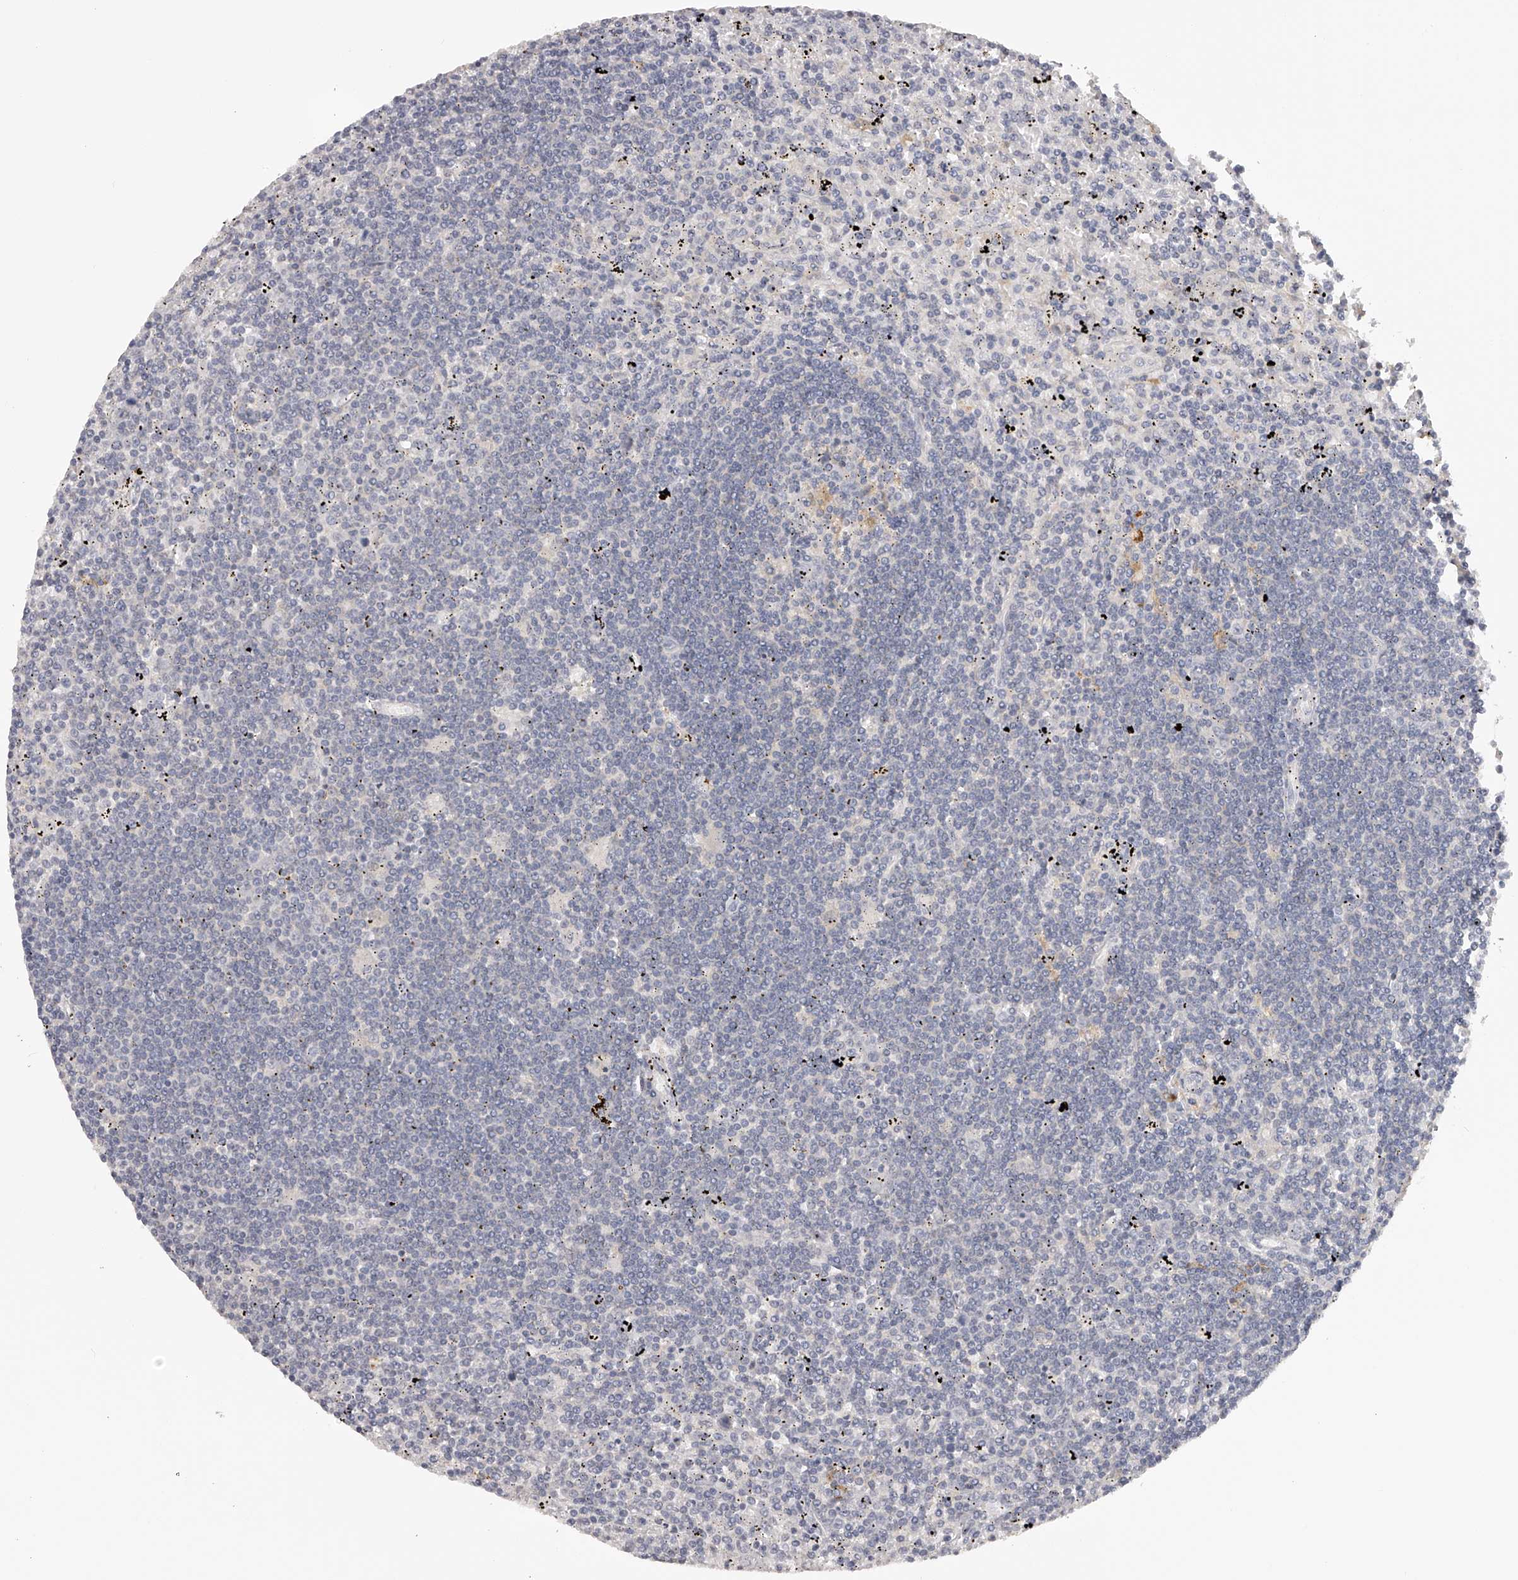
{"staining": {"intensity": "negative", "quantity": "none", "location": "none"}, "tissue": "lymphoma", "cell_type": "Tumor cells", "image_type": "cancer", "snomed": [{"axis": "morphology", "description": "Malignant lymphoma, non-Hodgkin's type, Low grade"}, {"axis": "topography", "description": "Spleen"}], "caption": "The IHC histopathology image has no significant staining in tumor cells of lymphoma tissue.", "gene": "TNN", "patient": {"sex": "male", "age": 76}}